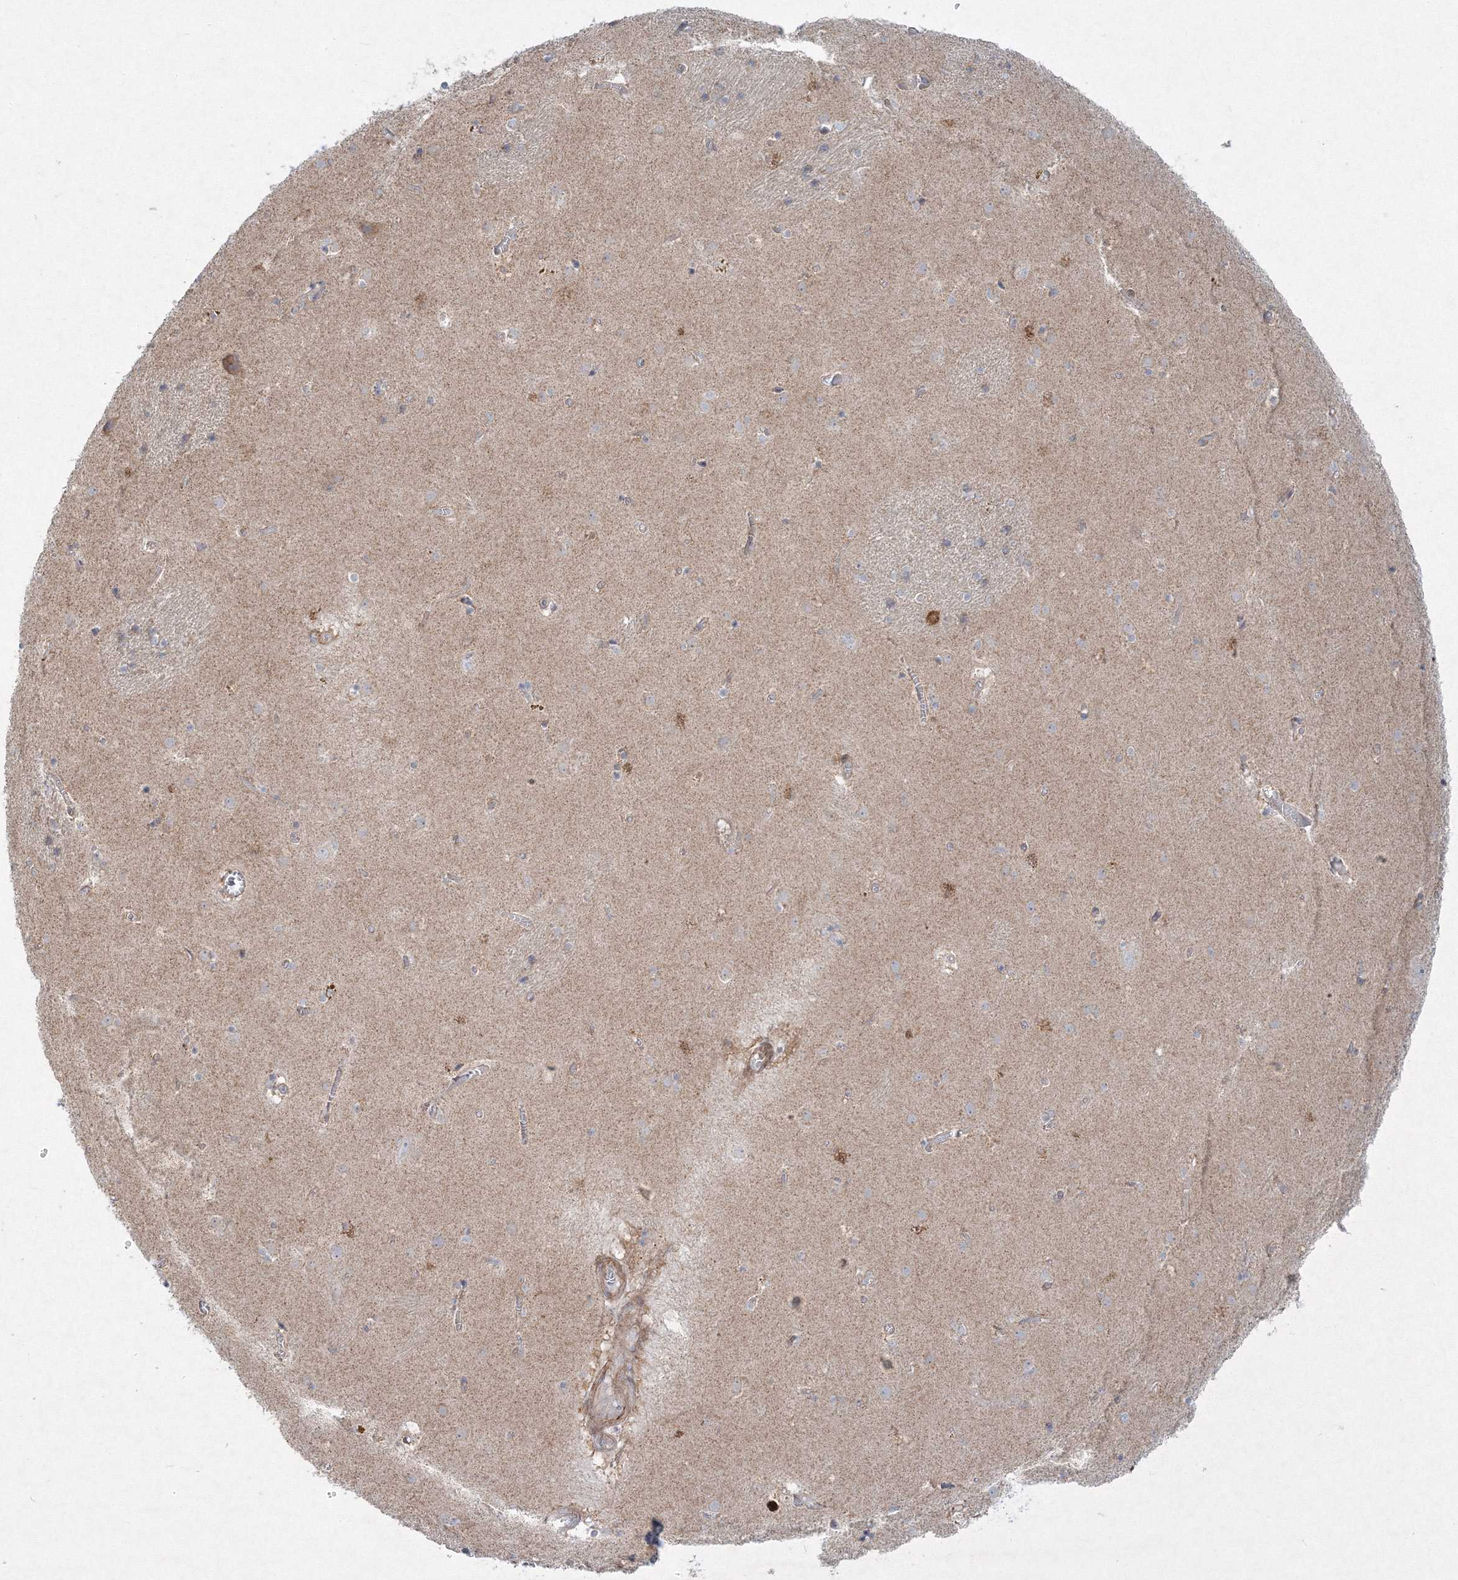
{"staining": {"intensity": "negative", "quantity": "none", "location": "none"}, "tissue": "caudate", "cell_type": "Glial cells", "image_type": "normal", "snomed": [{"axis": "morphology", "description": "Normal tissue, NOS"}, {"axis": "topography", "description": "Lateral ventricle wall"}], "caption": "Histopathology image shows no protein expression in glial cells of unremarkable caudate.", "gene": "WDR49", "patient": {"sex": "male", "age": 70}}